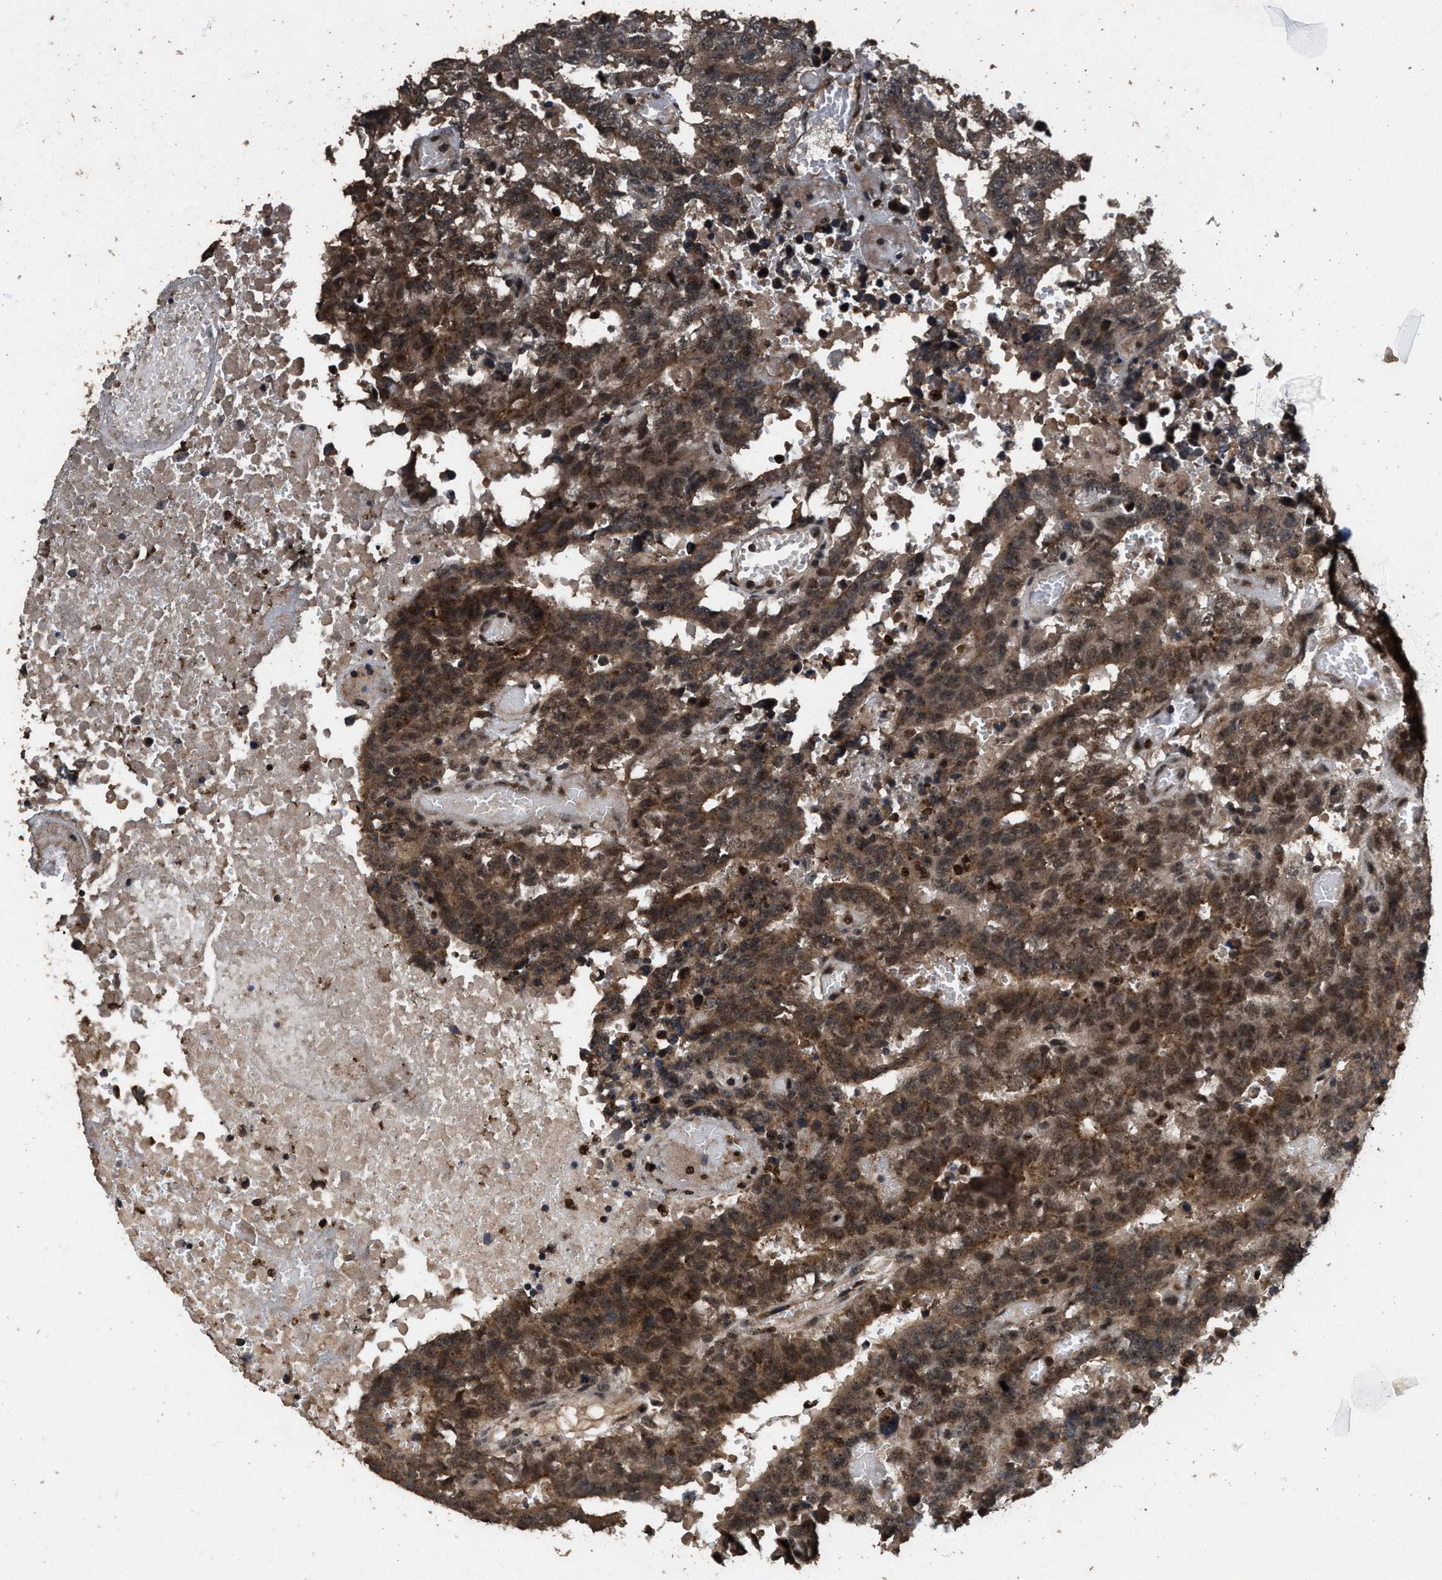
{"staining": {"intensity": "moderate", "quantity": ">75%", "location": "cytoplasmic/membranous,nuclear"}, "tissue": "testis cancer", "cell_type": "Tumor cells", "image_type": "cancer", "snomed": [{"axis": "morphology", "description": "Carcinoma, Embryonal, NOS"}, {"axis": "topography", "description": "Testis"}], "caption": "Moderate cytoplasmic/membranous and nuclear protein positivity is seen in approximately >75% of tumor cells in testis cancer.", "gene": "HAUS6", "patient": {"sex": "male", "age": 25}}